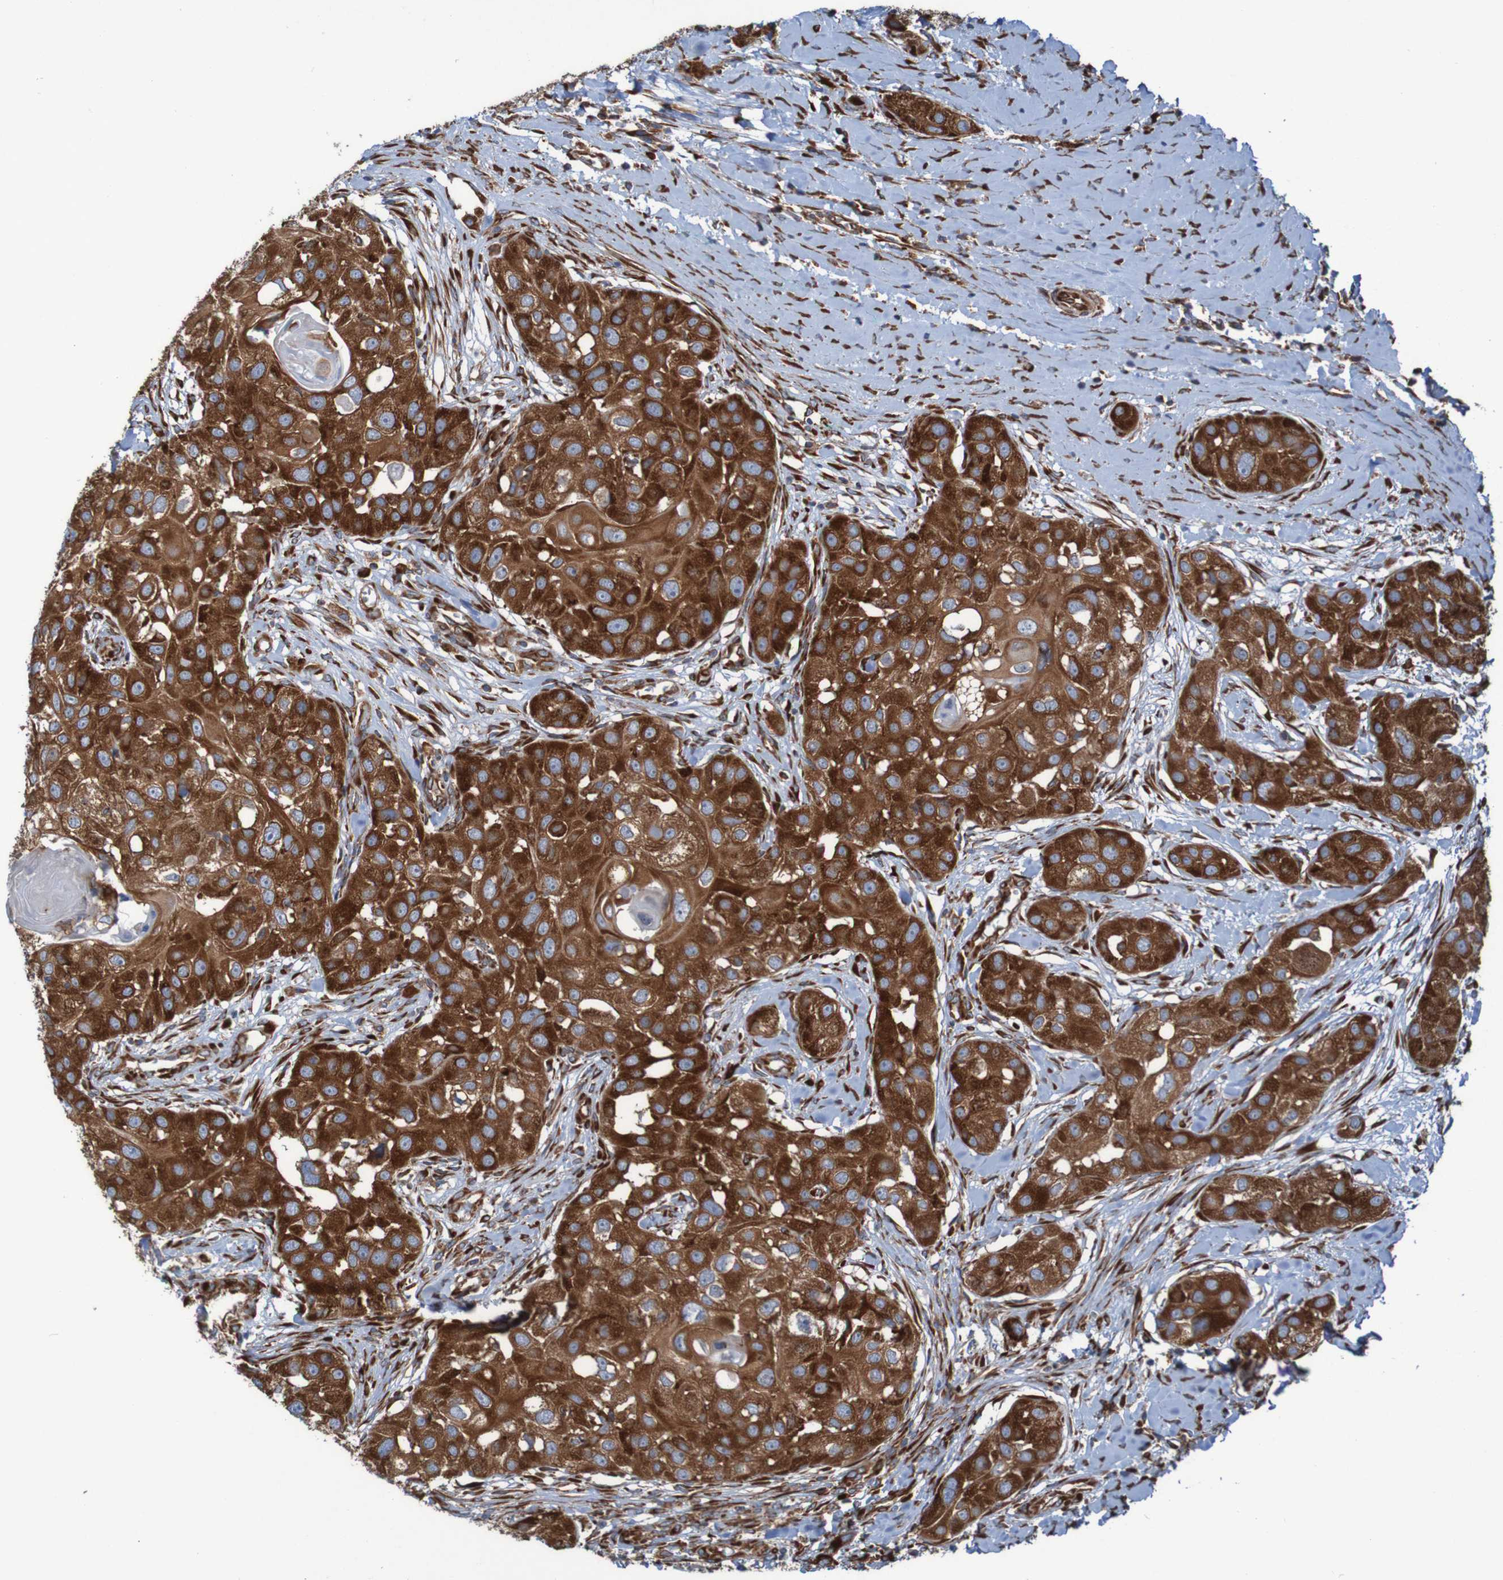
{"staining": {"intensity": "strong", "quantity": ">75%", "location": "cytoplasmic/membranous"}, "tissue": "head and neck cancer", "cell_type": "Tumor cells", "image_type": "cancer", "snomed": [{"axis": "morphology", "description": "Normal tissue, NOS"}, {"axis": "morphology", "description": "Squamous cell carcinoma, NOS"}, {"axis": "topography", "description": "Skeletal muscle"}, {"axis": "topography", "description": "Head-Neck"}], "caption": "Head and neck cancer stained with a protein marker exhibits strong staining in tumor cells.", "gene": "RPL10", "patient": {"sex": "male", "age": 51}}